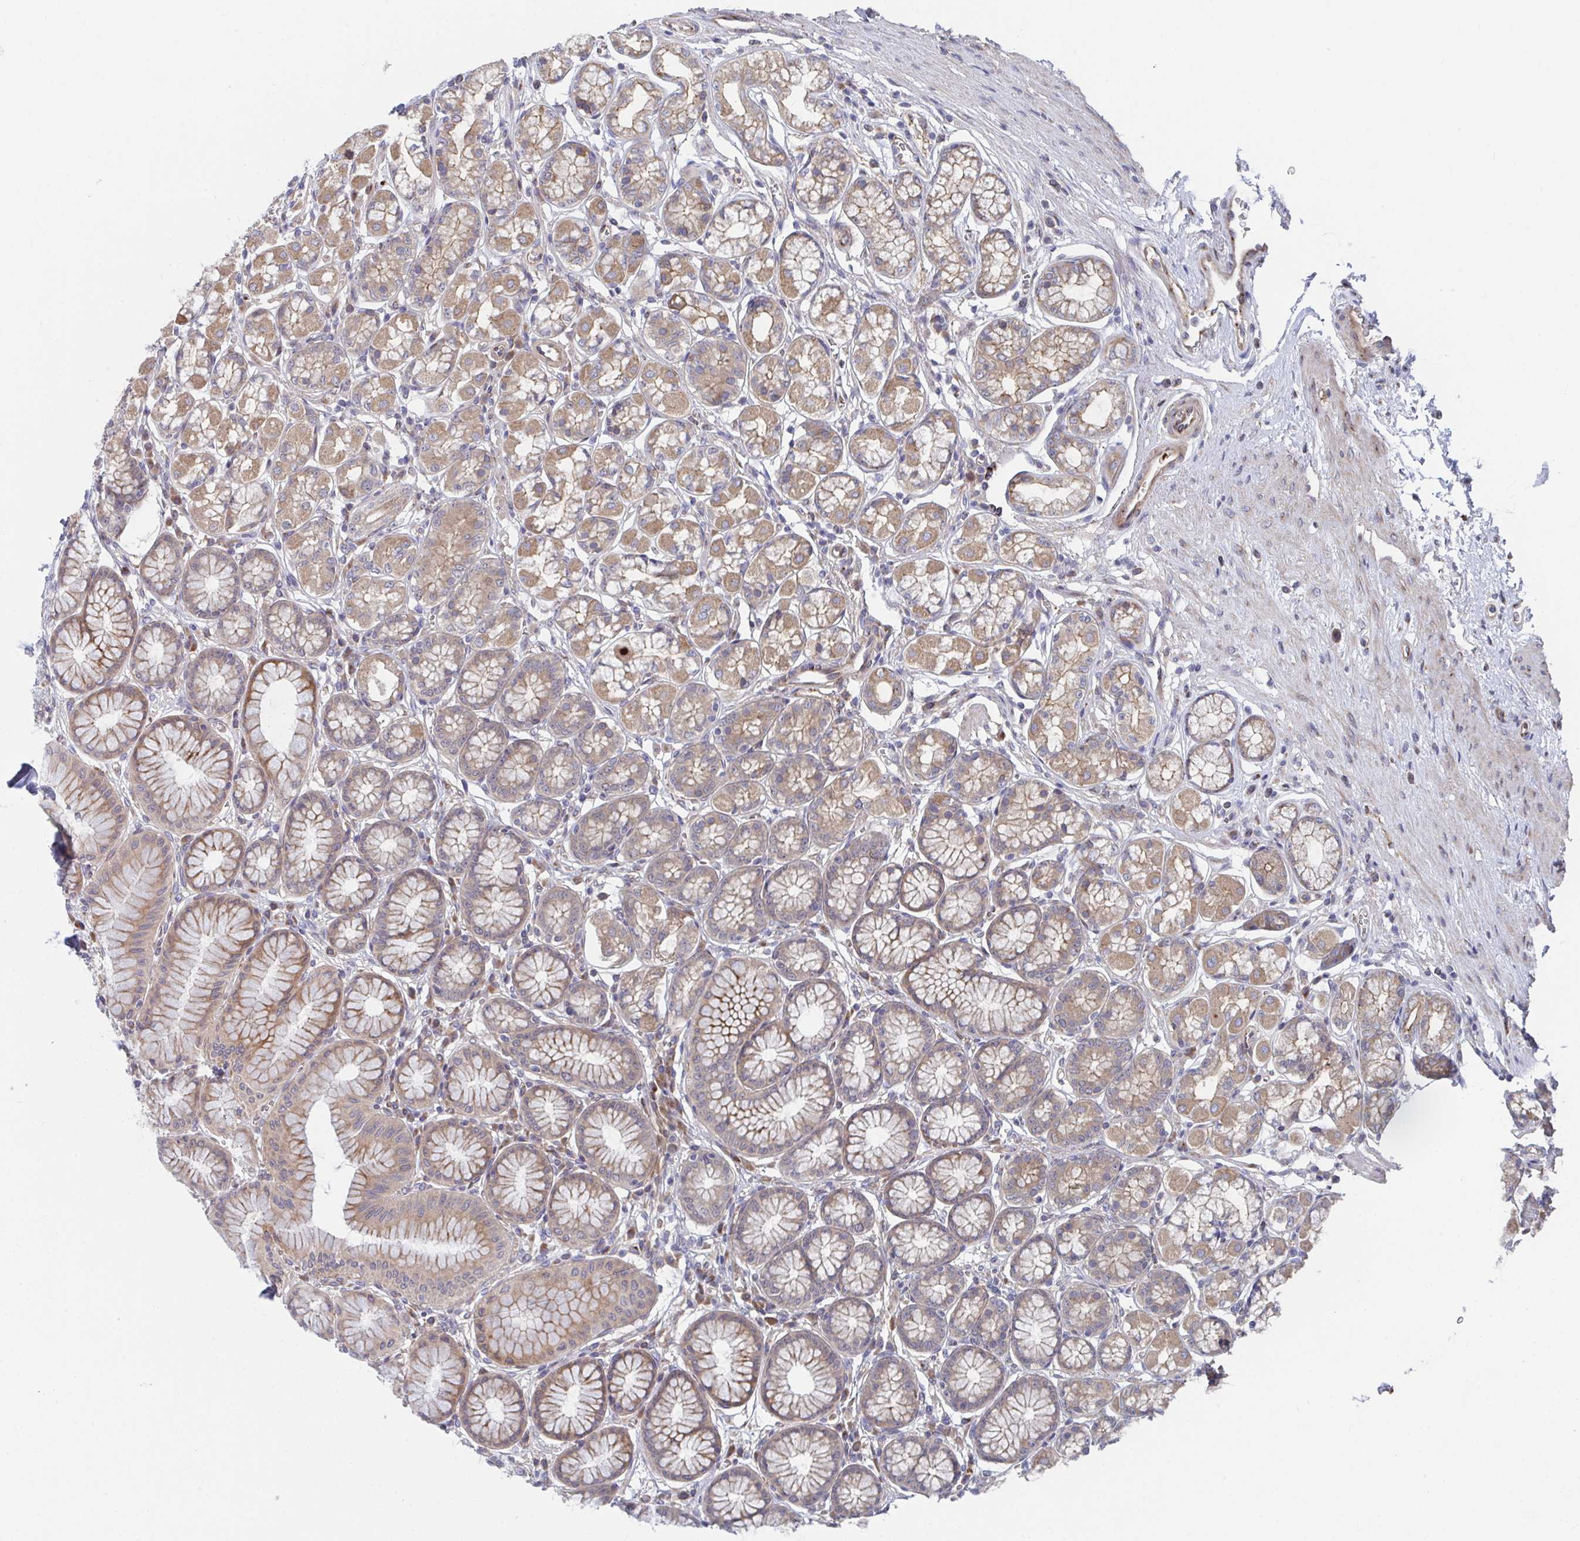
{"staining": {"intensity": "moderate", "quantity": ">75%", "location": "cytoplasmic/membranous"}, "tissue": "stomach", "cell_type": "Glandular cells", "image_type": "normal", "snomed": [{"axis": "morphology", "description": "Normal tissue, NOS"}, {"axis": "topography", "description": "Stomach"}, {"axis": "topography", "description": "Stomach, lower"}], "caption": "This image reveals immunohistochemistry (IHC) staining of unremarkable stomach, with medium moderate cytoplasmic/membranous staining in about >75% of glandular cells.", "gene": "FJX1", "patient": {"sex": "male", "age": 76}}